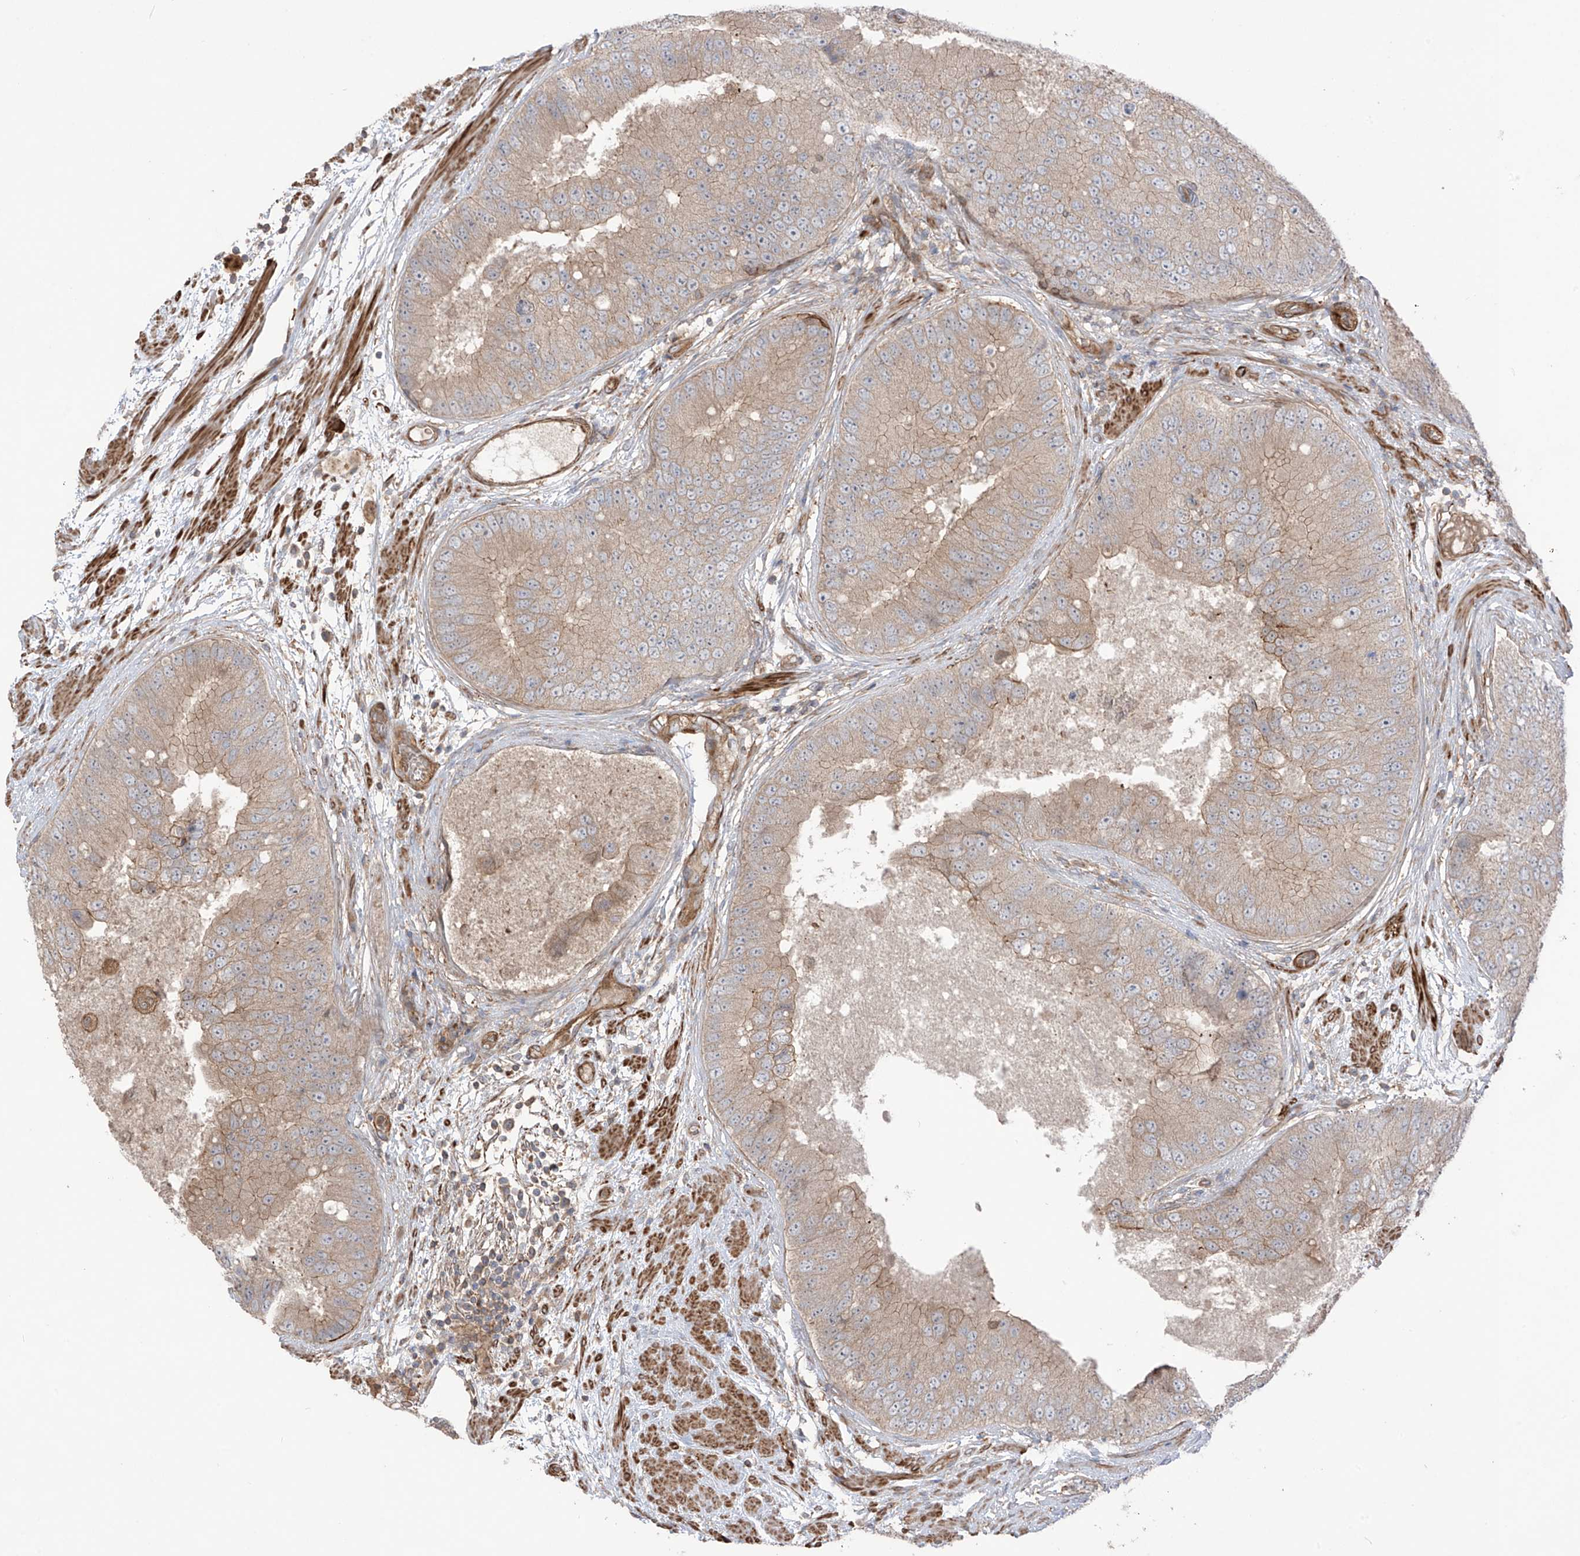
{"staining": {"intensity": "weak", "quantity": ">75%", "location": "cytoplasmic/membranous"}, "tissue": "prostate cancer", "cell_type": "Tumor cells", "image_type": "cancer", "snomed": [{"axis": "morphology", "description": "Adenocarcinoma, High grade"}, {"axis": "topography", "description": "Prostate"}], "caption": "DAB immunohistochemical staining of human high-grade adenocarcinoma (prostate) reveals weak cytoplasmic/membranous protein expression in about >75% of tumor cells.", "gene": "TRMU", "patient": {"sex": "male", "age": 70}}